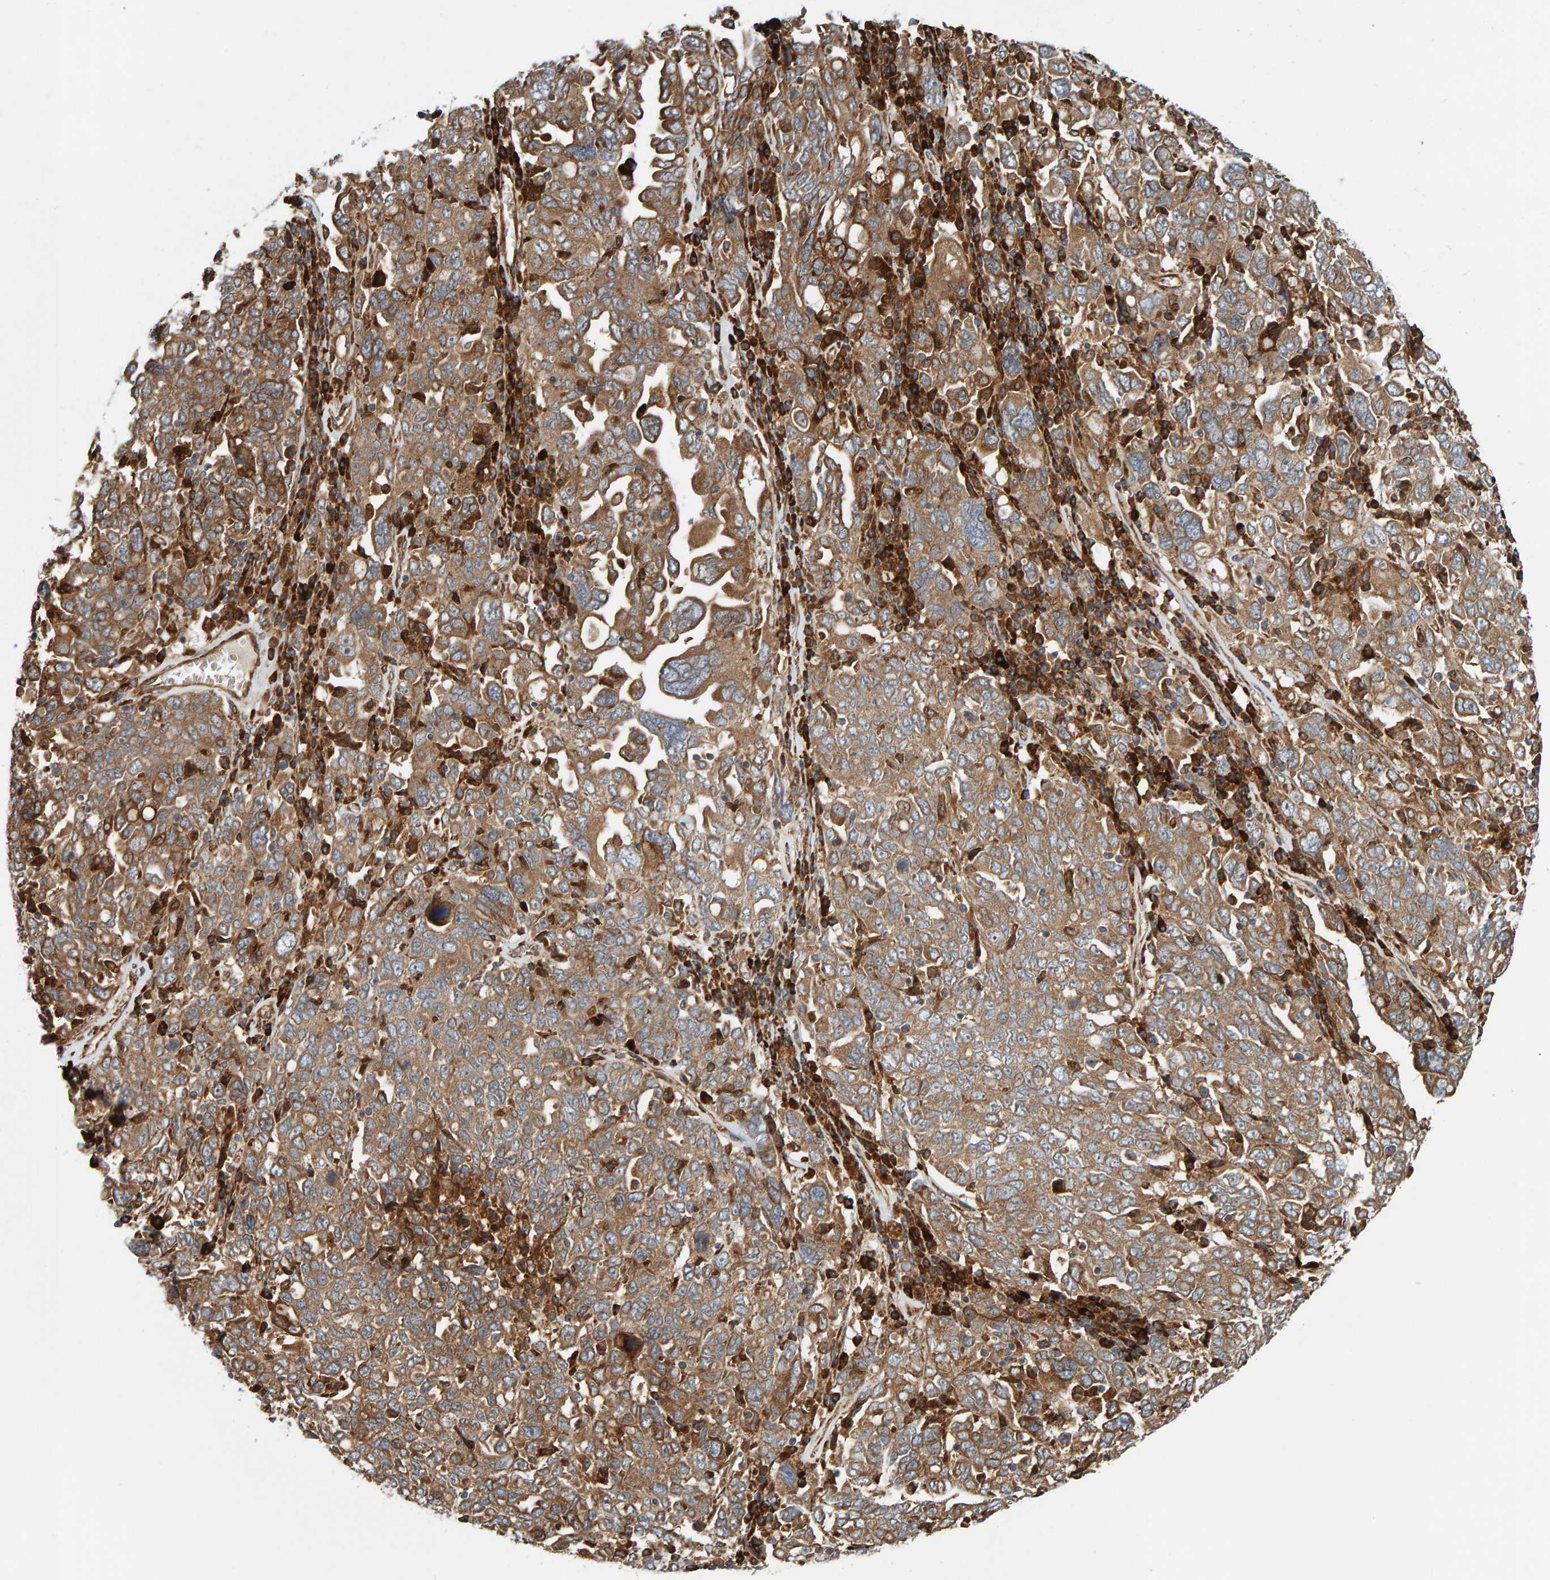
{"staining": {"intensity": "moderate", "quantity": ">75%", "location": "cytoplasmic/membranous"}, "tissue": "ovarian cancer", "cell_type": "Tumor cells", "image_type": "cancer", "snomed": [{"axis": "morphology", "description": "Carcinoma, endometroid"}, {"axis": "topography", "description": "Ovary"}], "caption": "Ovarian endometroid carcinoma stained with a protein marker reveals moderate staining in tumor cells.", "gene": "KIAA0753", "patient": {"sex": "female", "age": 62}}